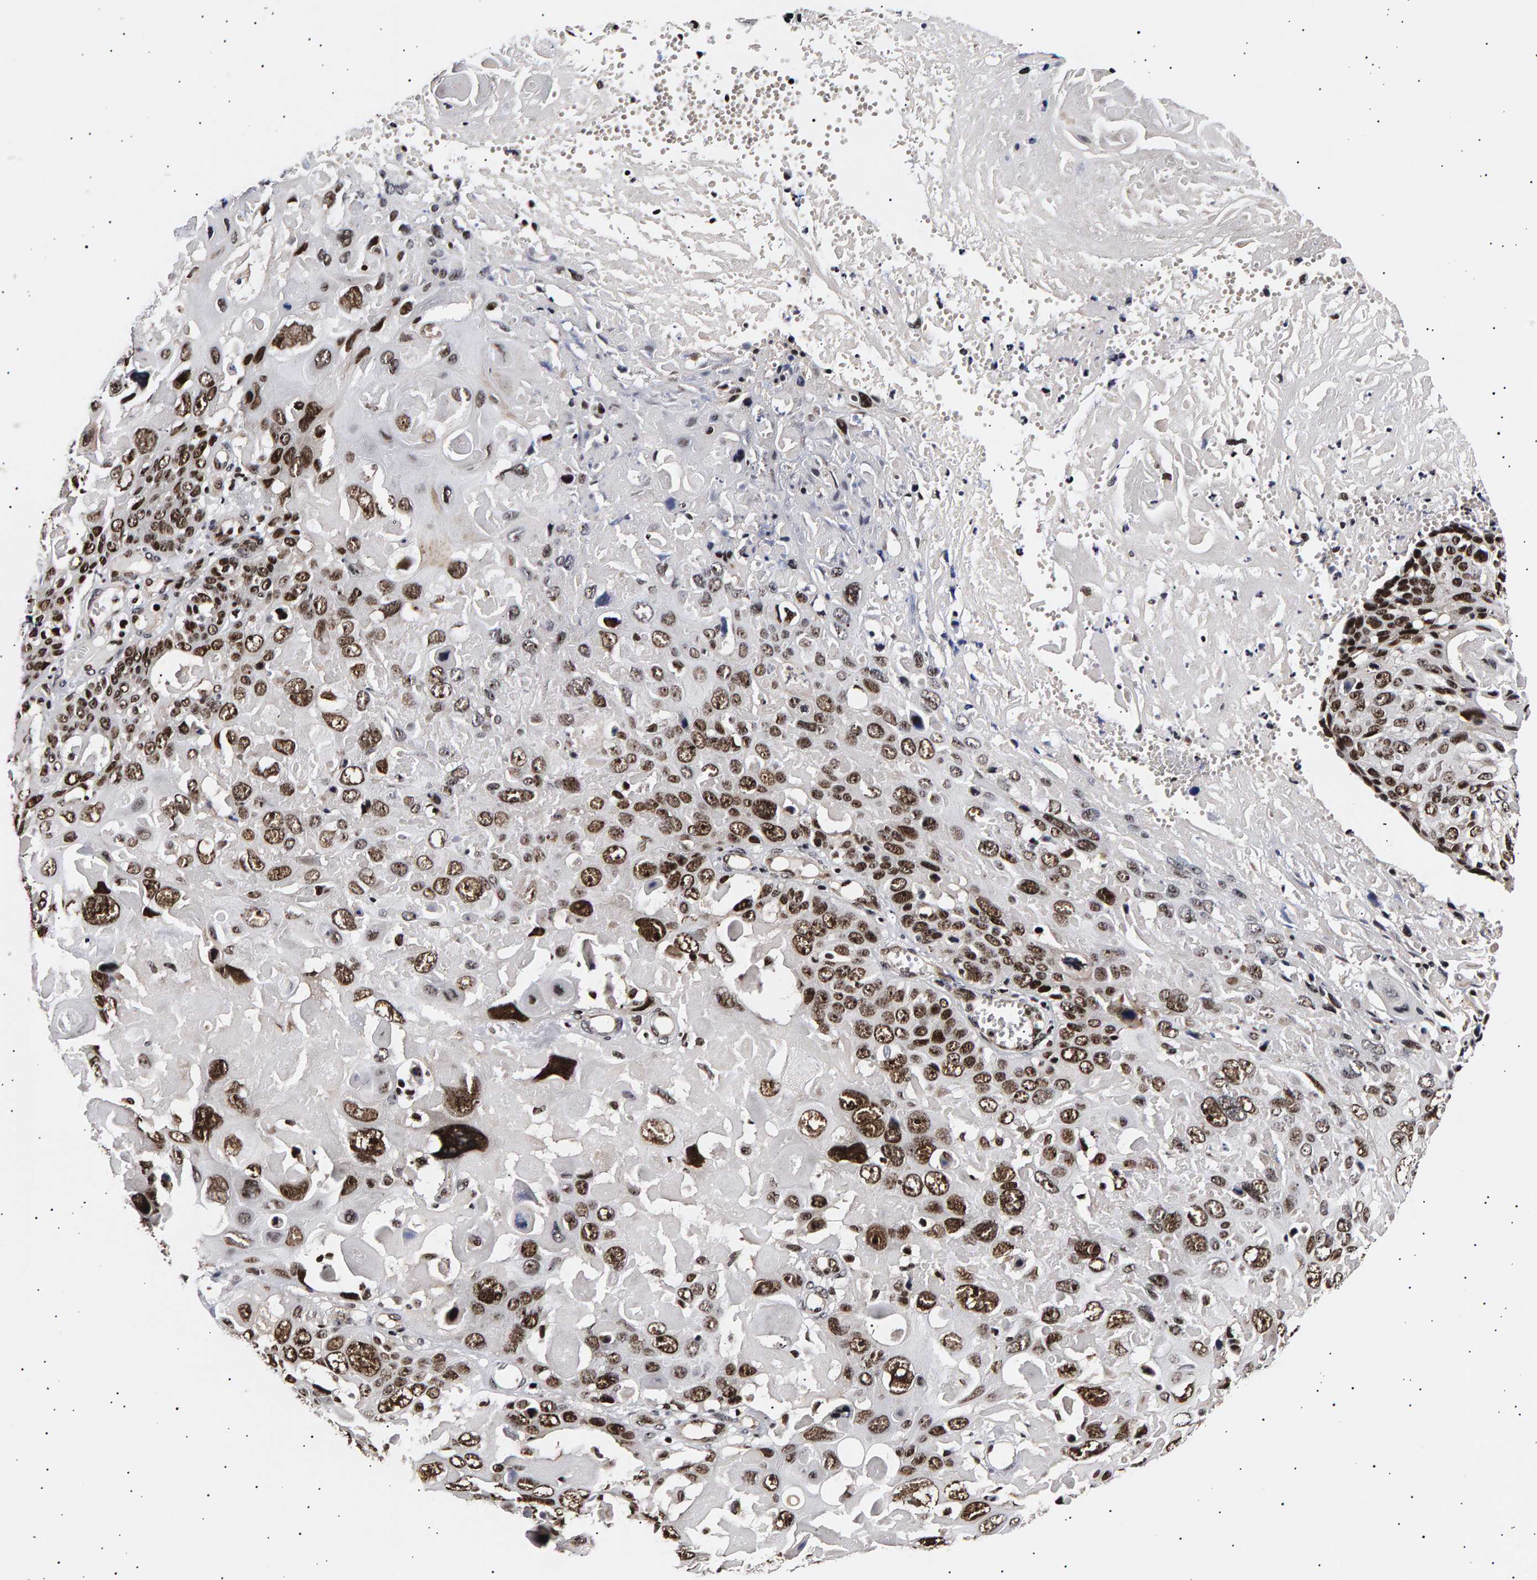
{"staining": {"intensity": "strong", "quantity": ">75%", "location": "nuclear"}, "tissue": "cervical cancer", "cell_type": "Tumor cells", "image_type": "cancer", "snomed": [{"axis": "morphology", "description": "Squamous cell carcinoma, NOS"}, {"axis": "topography", "description": "Cervix"}], "caption": "There is high levels of strong nuclear staining in tumor cells of cervical squamous cell carcinoma, as demonstrated by immunohistochemical staining (brown color).", "gene": "ANKRD40", "patient": {"sex": "female", "age": 74}}